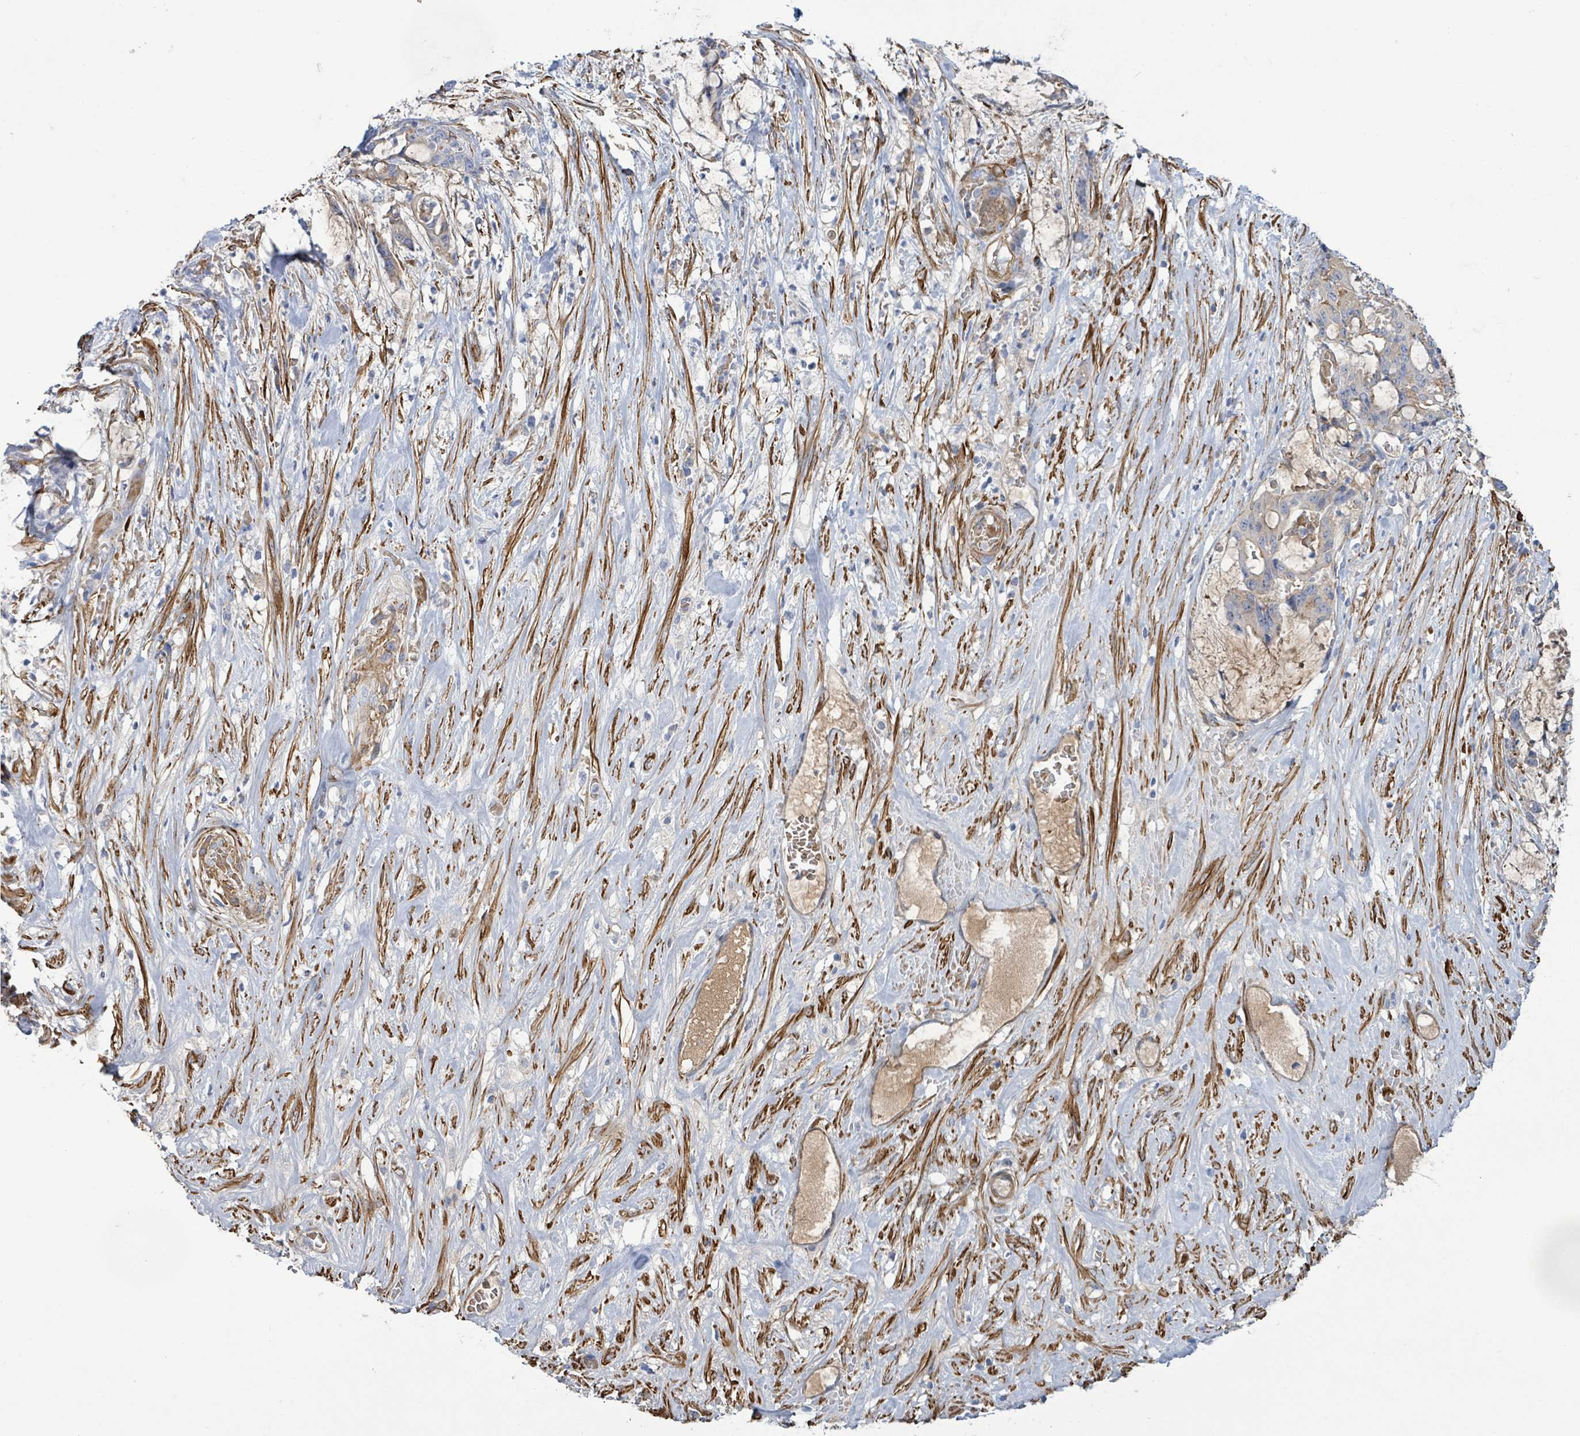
{"staining": {"intensity": "moderate", "quantity": "<25%", "location": "cytoplasmic/membranous"}, "tissue": "liver cancer", "cell_type": "Tumor cells", "image_type": "cancer", "snomed": [{"axis": "morphology", "description": "Normal tissue, NOS"}, {"axis": "morphology", "description": "Cholangiocarcinoma"}, {"axis": "topography", "description": "Liver"}, {"axis": "topography", "description": "Peripheral nerve tissue"}], "caption": "Moderate cytoplasmic/membranous positivity is identified in about <25% of tumor cells in cholangiocarcinoma (liver). Nuclei are stained in blue.", "gene": "DMRTC1B", "patient": {"sex": "female", "age": 73}}